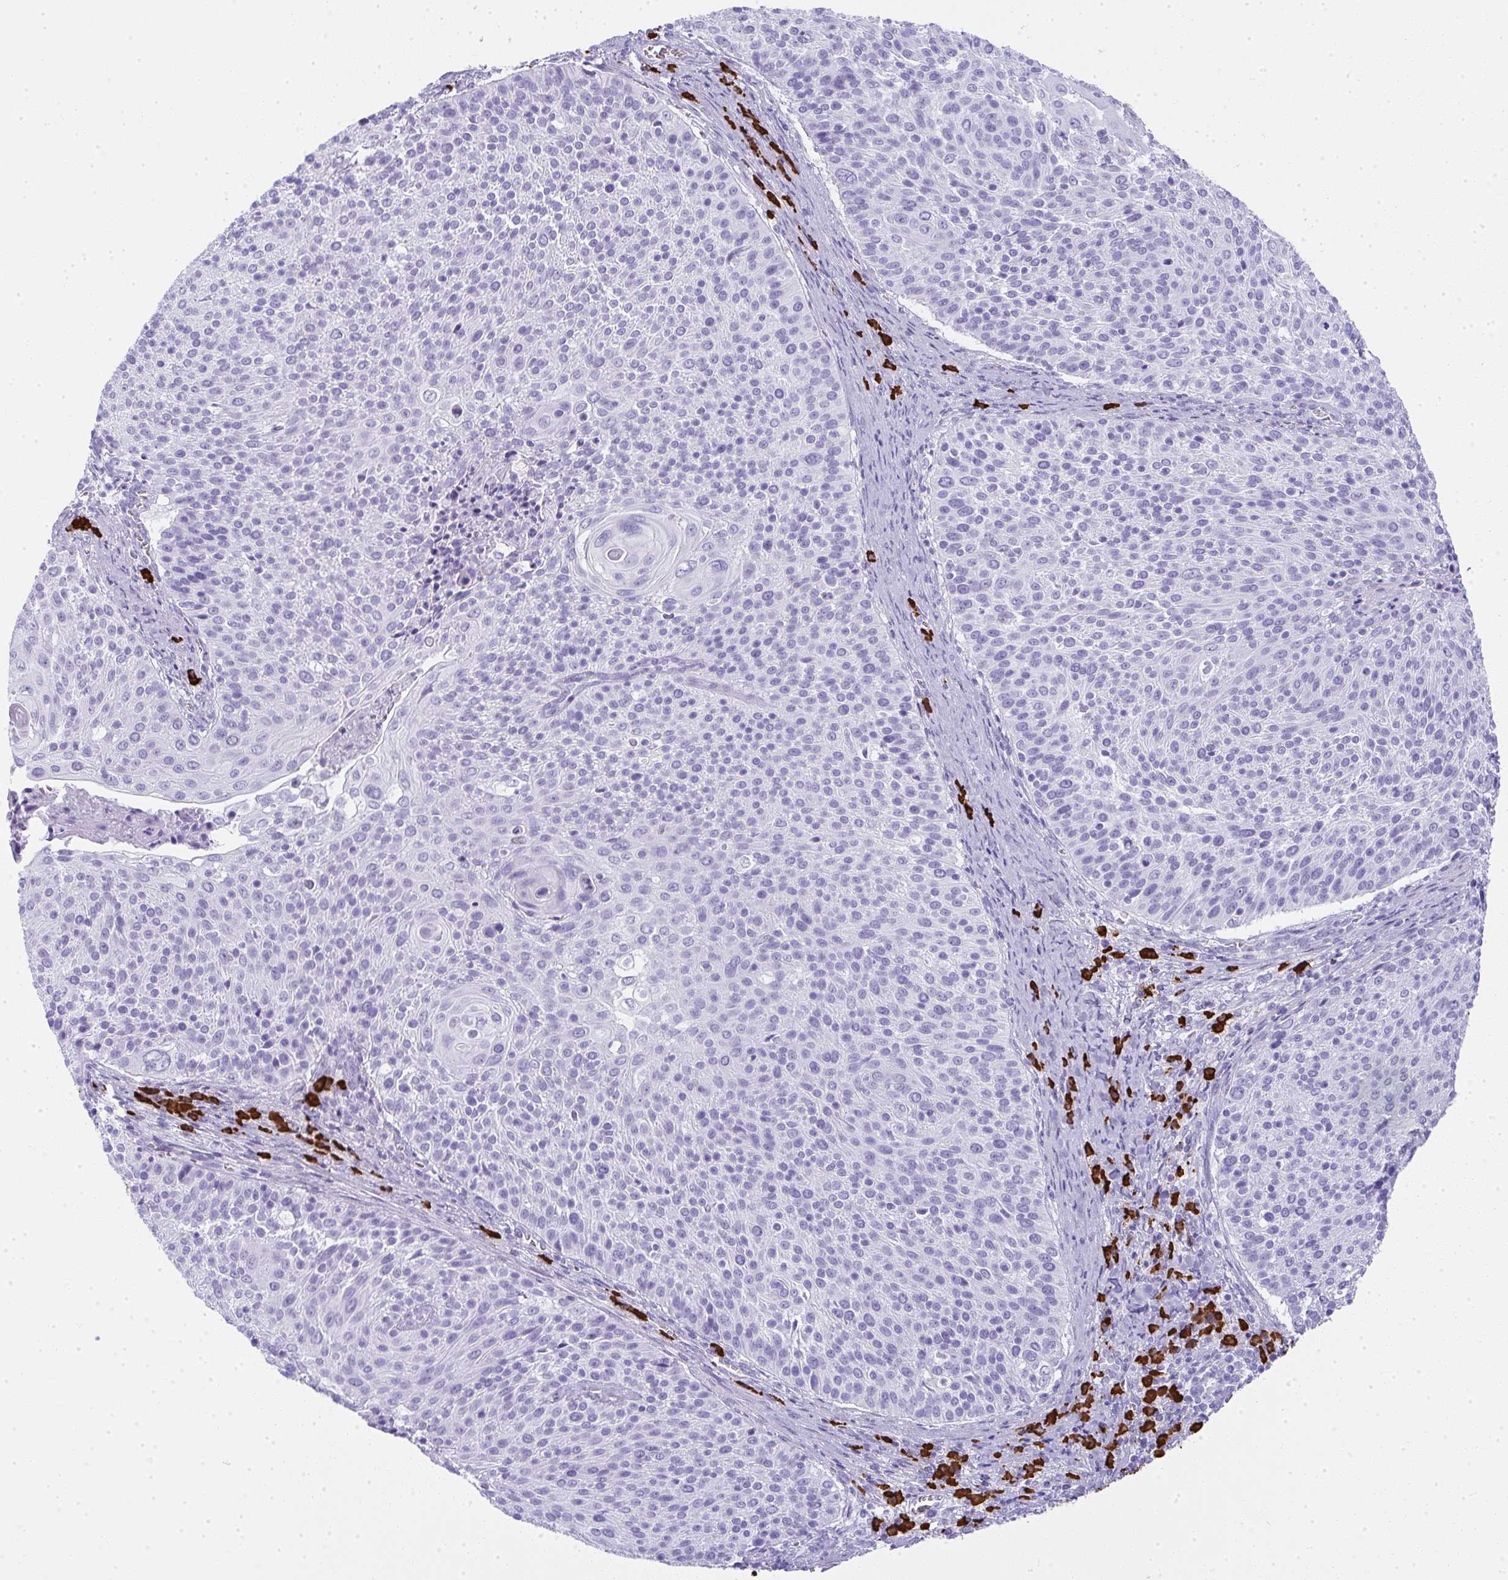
{"staining": {"intensity": "negative", "quantity": "none", "location": "none"}, "tissue": "cervical cancer", "cell_type": "Tumor cells", "image_type": "cancer", "snomed": [{"axis": "morphology", "description": "Squamous cell carcinoma, NOS"}, {"axis": "topography", "description": "Cervix"}], "caption": "This is a histopathology image of immunohistochemistry (IHC) staining of cervical cancer, which shows no expression in tumor cells.", "gene": "CDADC1", "patient": {"sex": "female", "age": 31}}